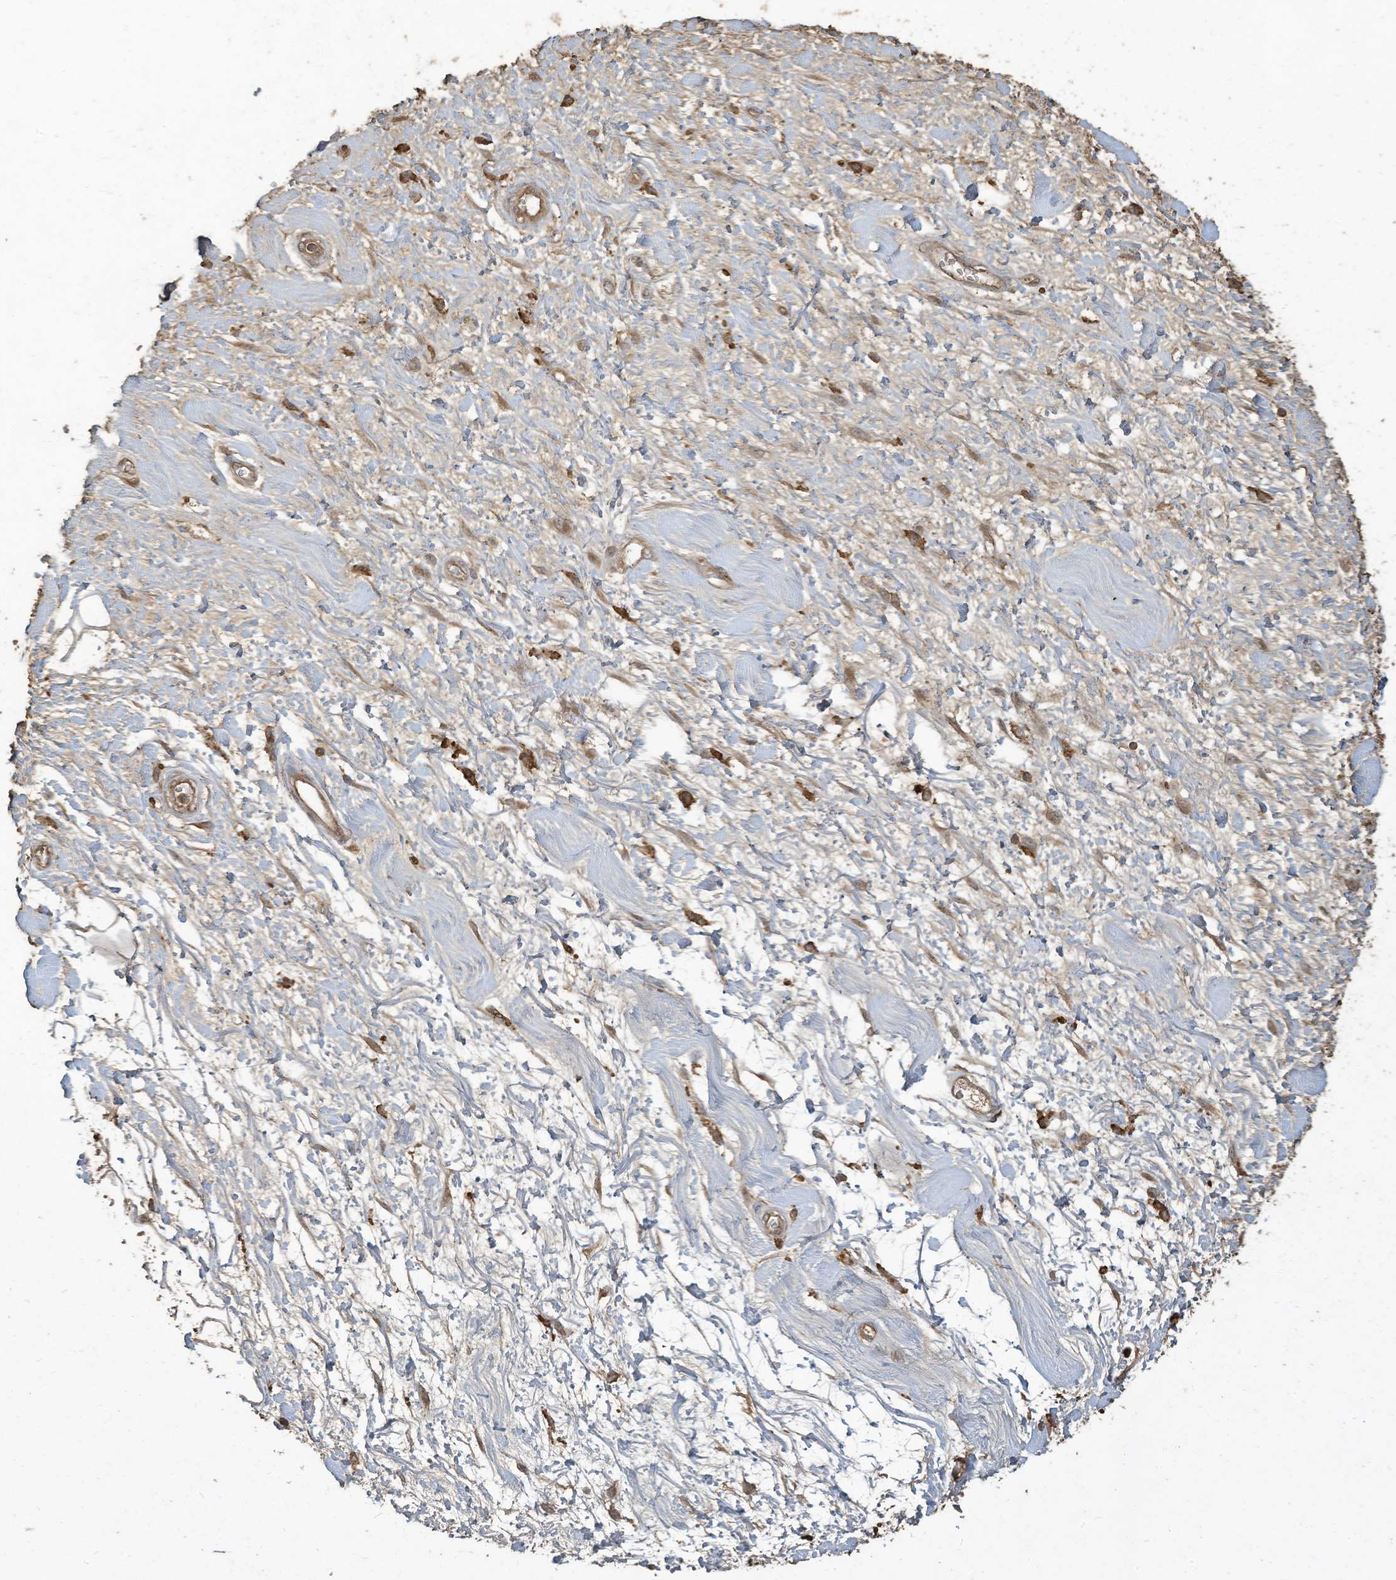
{"staining": {"intensity": "moderate", "quantity": ">75%", "location": "cytoplasmic/membranous"}, "tissue": "soft tissue", "cell_type": "Chondrocytes", "image_type": "normal", "snomed": [{"axis": "morphology", "description": "Normal tissue, NOS"}, {"axis": "morphology", "description": "Adenocarcinoma, NOS"}, {"axis": "topography", "description": "Pancreas"}, {"axis": "topography", "description": "Peripheral nerve tissue"}], "caption": "Brown immunohistochemical staining in unremarkable soft tissue displays moderate cytoplasmic/membranous staining in approximately >75% of chondrocytes. The protein of interest is stained brown, and the nuclei are stained in blue (DAB (3,3'-diaminobenzidine) IHC with brightfield microscopy, high magnification).", "gene": "COX10", "patient": {"sex": "male", "age": 59}}